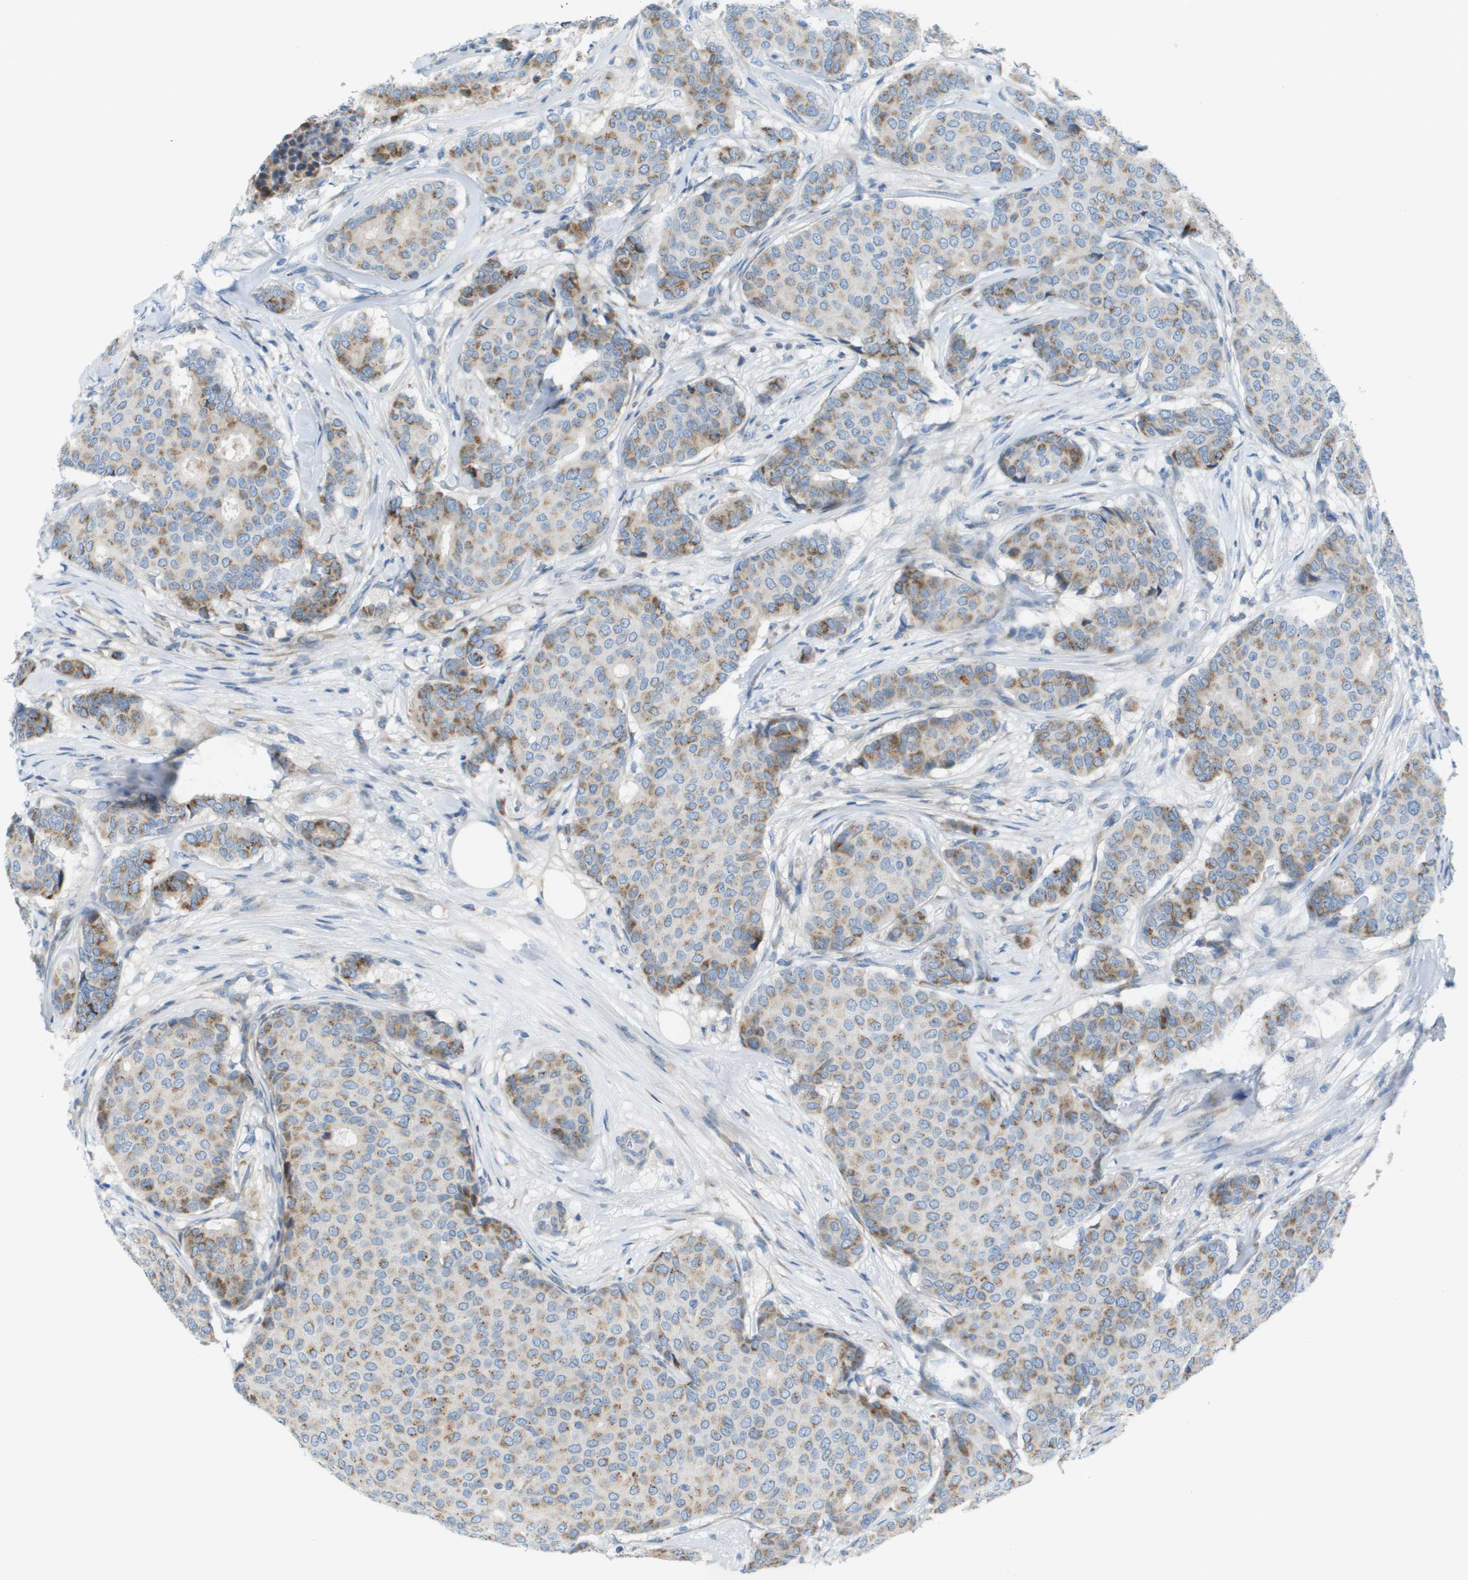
{"staining": {"intensity": "moderate", "quantity": "25%-75%", "location": "cytoplasmic/membranous"}, "tissue": "breast cancer", "cell_type": "Tumor cells", "image_type": "cancer", "snomed": [{"axis": "morphology", "description": "Duct carcinoma"}, {"axis": "topography", "description": "Breast"}], "caption": "A micrograph showing moderate cytoplasmic/membranous staining in about 25%-75% of tumor cells in breast cancer, as visualized by brown immunohistochemical staining.", "gene": "GALNT6", "patient": {"sex": "female", "age": 75}}